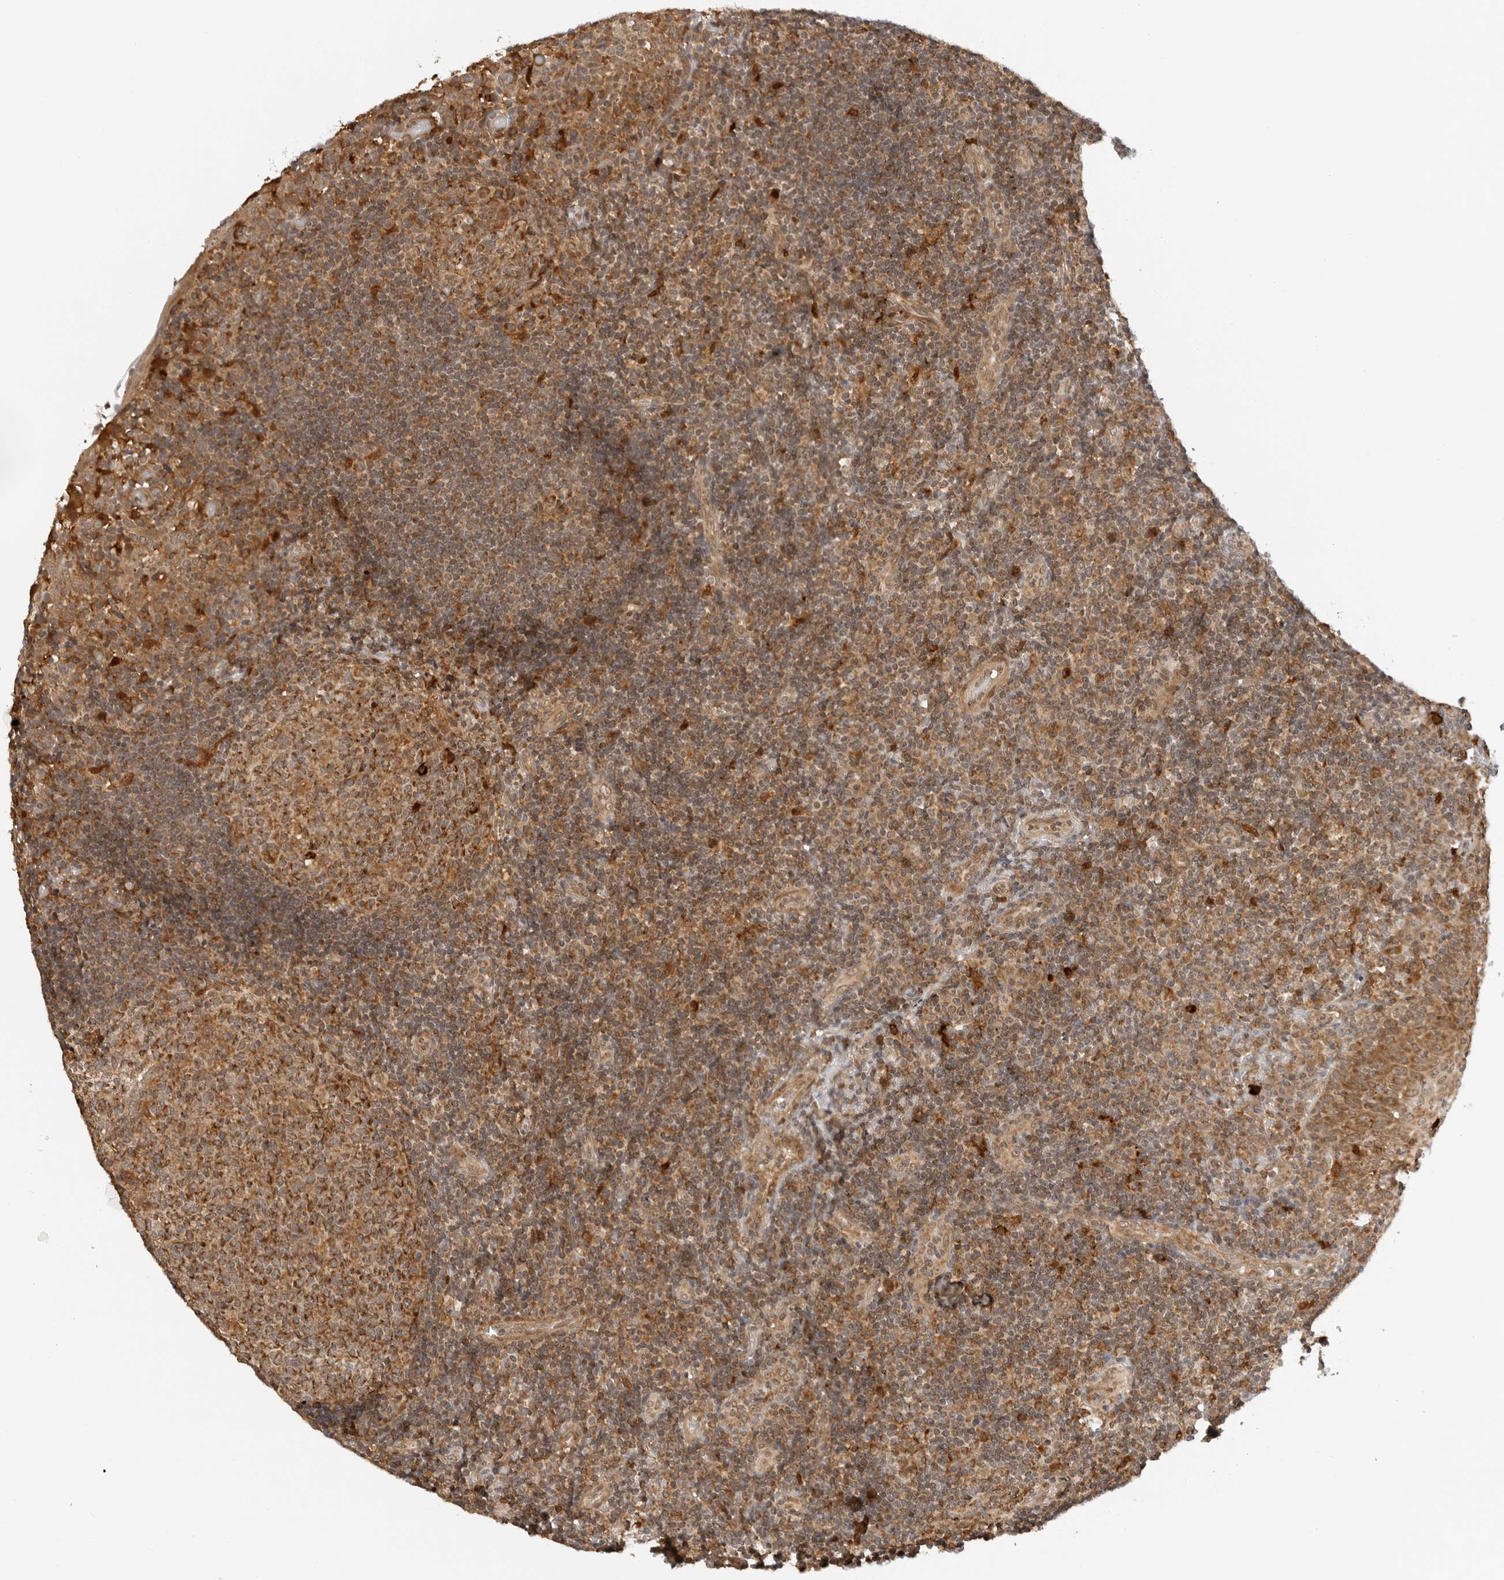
{"staining": {"intensity": "moderate", "quantity": ">75%", "location": "cytoplasmic/membranous"}, "tissue": "tonsil", "cell_type": "Germinal center cells", "image_type": "normal", "snomed": [{"axis": "morphology", "description": "Normal tissue, NOS"}, {"axis": "topography", "description": "Tonsil"}], "caption": "DAB (3,3'-diaminobenzidine) immunohistochemical staining of unremarkable human tonsil exhibits moderate cytoplasmic/membranous protein staining in approximately >75% of germinal center cells. The protein of interest is shown in brown color, while the nuclei are stained blue.", "gene": "RC3H1", "patient": {"sex": "female", "age": 40}}